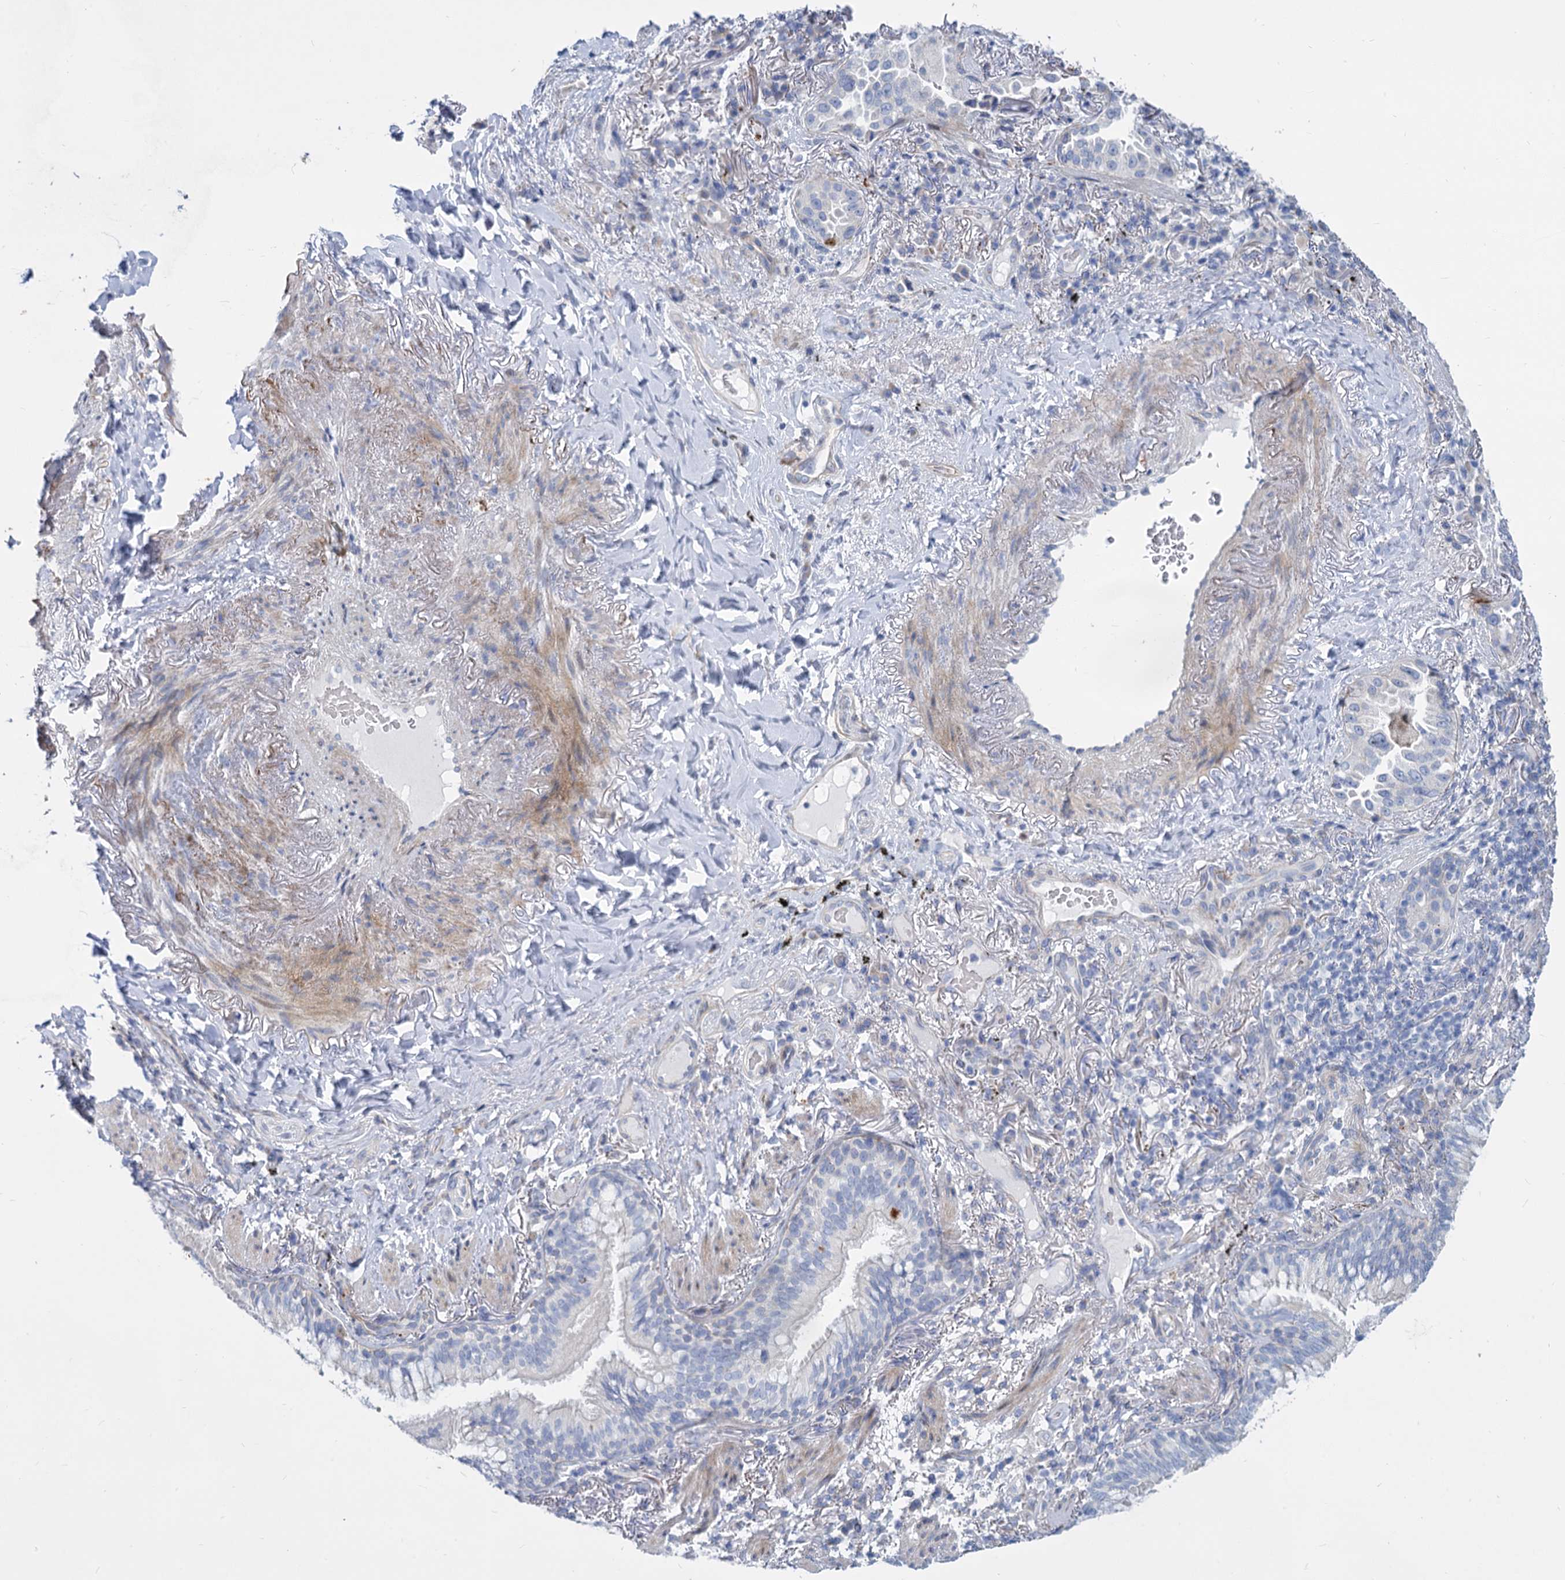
{"staining": {"intensity": "negative", "quantity": "none", "location": "none"}, "tissue": "lung cancer", "cell_type": "Tumor cells", "image_type": "cancer", "snomed": [{"axis": "morphology", "description": "Adenocarcinoma, NOS"}, {"axis": "topography", "description": "Lung"}], "caption": "The immunohistochemistry (IHC) image has no significant positivity in tumor cells of adenocarcinoma (lung) tissue.", "gene": "TRIM77", "patient": {"sex": "female", "age": 69}}